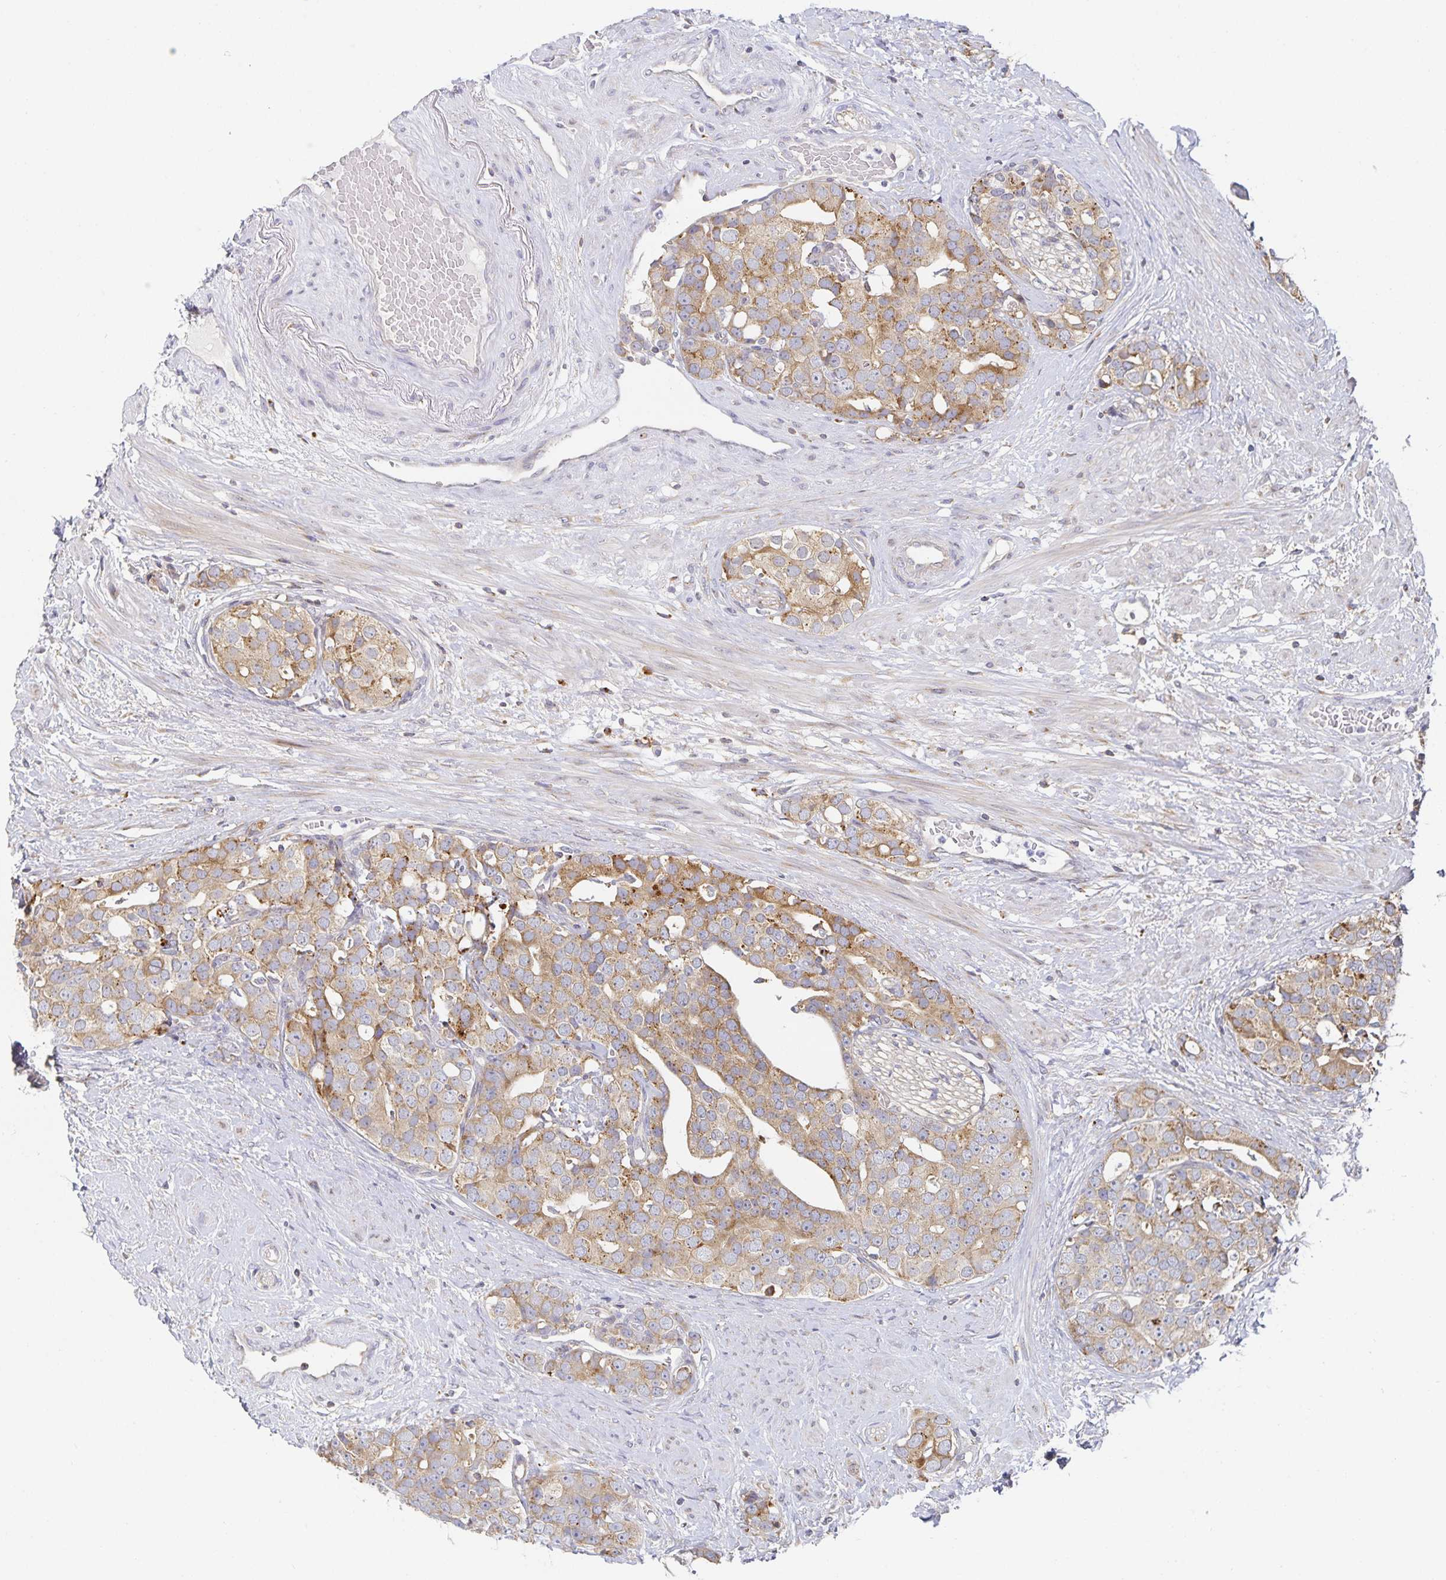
{"staining": {"intensity": "moderate", "quantity": ">75%", "location": "cytoplasmic/membranous"}, "tissue": "prostate cancer", "cell_type": "Tumor cells", "image_type": "cancer", "snomed": [{"axis": "morphology", "description": "Adenocarcinoma, High grade"}, {"axis": "topography", "description": "Prostate"}], "caption": "Prostate cancer (adenocarcinoma (high-grade)) stained for a protein exhibits moderate cytoplasmic/membranous positivity in tumor cells.", "gene": "NOMO1", "patient": {"sex": "male", "age": 71}}